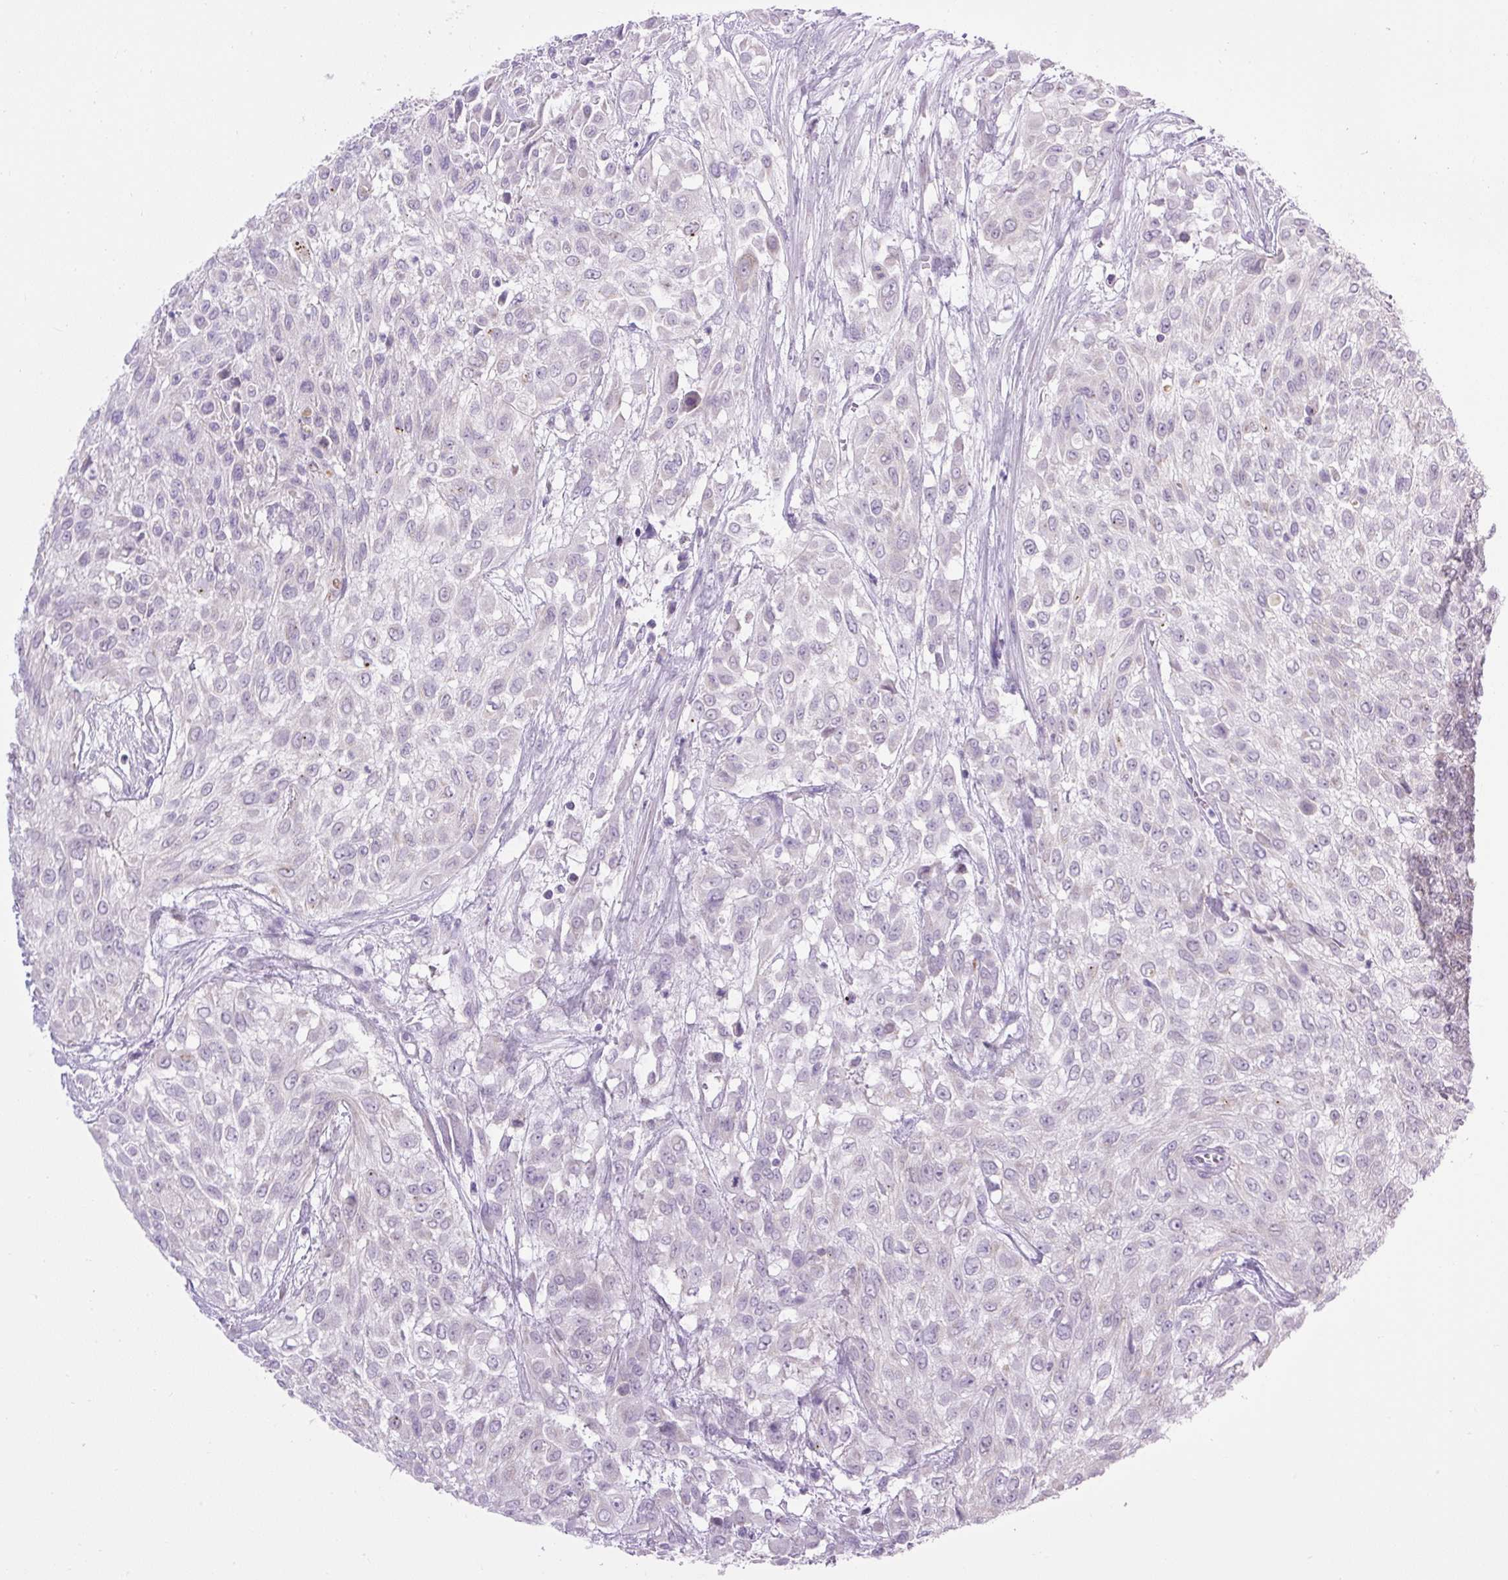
{"staining": {"intensity": "negative", "quantity": "none", "location": "none"}, "tissue": "urothelial cancer", "cell_type": "Tumor cells", "image_type": "cancer", "snomed": [{"axis": "morphology", "description": "Urothelial carcinoma, High grade"}, {"axis": "topography", "description": "Urinary bladder"}], "caption": "IHC micrograph of urothelial cancer stained for a protein (brown), which reveals no staining in tumor cells.", "gene": "RNASE10", "patient": {"sex": "male", "age": 57}}